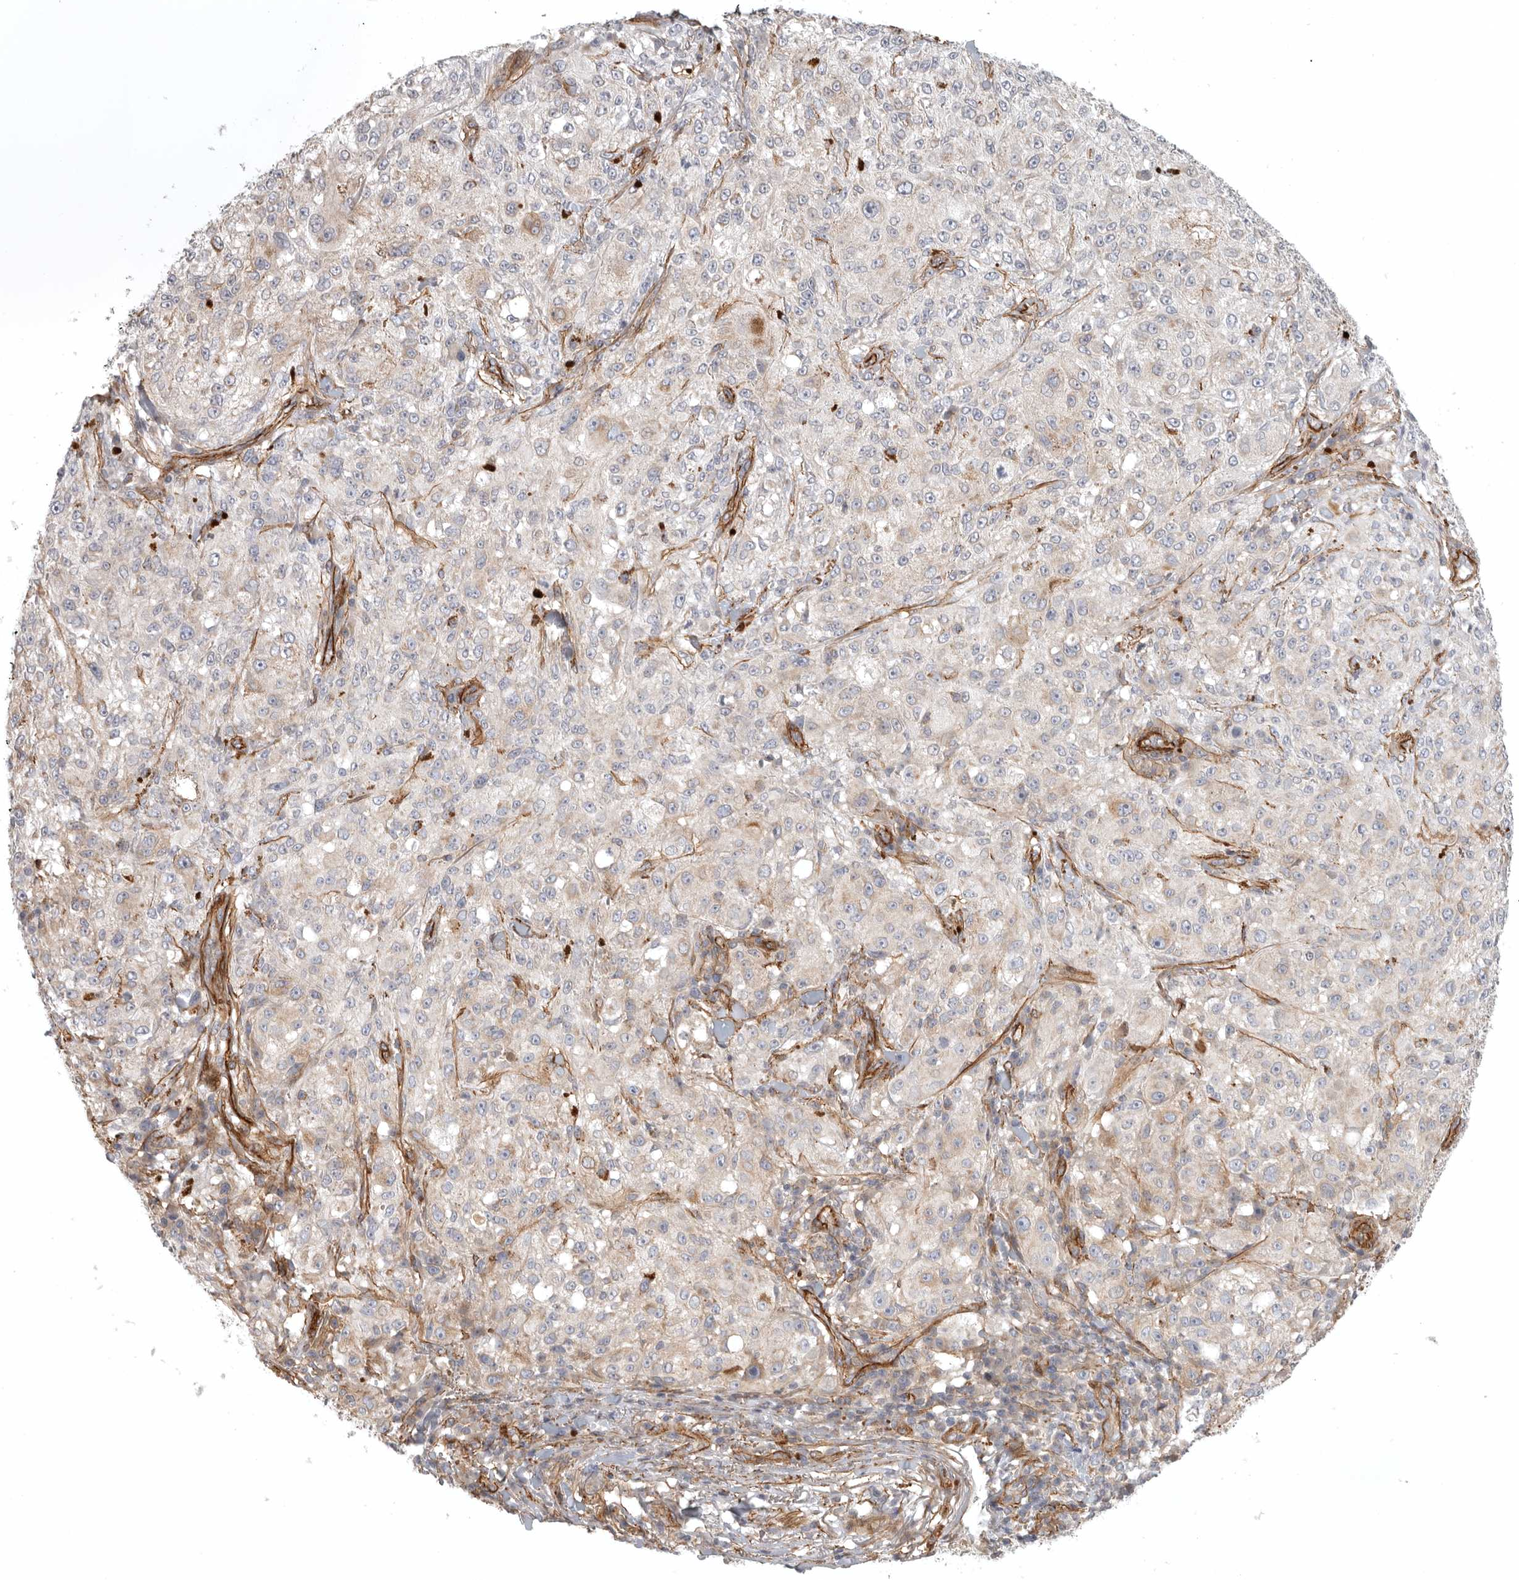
{"staining": {"intensity": "negative", "quantity": "none", "location": "none"}, "tissue": "melanoma", "cell_type": "Tumor cells", "image_type": "cancer", "snomed": [{"axis": "morphology", "description": "Necrosis, NOS"}, {"axis": "morphology", "description": "Malignant melanoma, NOS"}, {"axis": "topography", "description": "Skin"}], "caption": "Human malignant melanoma stained for a protein using immunohistochemistry (IHC) displays no expression in tumor cells.", "gene": "LONRF1", "patient": {"sex": "female", "age": 87}}